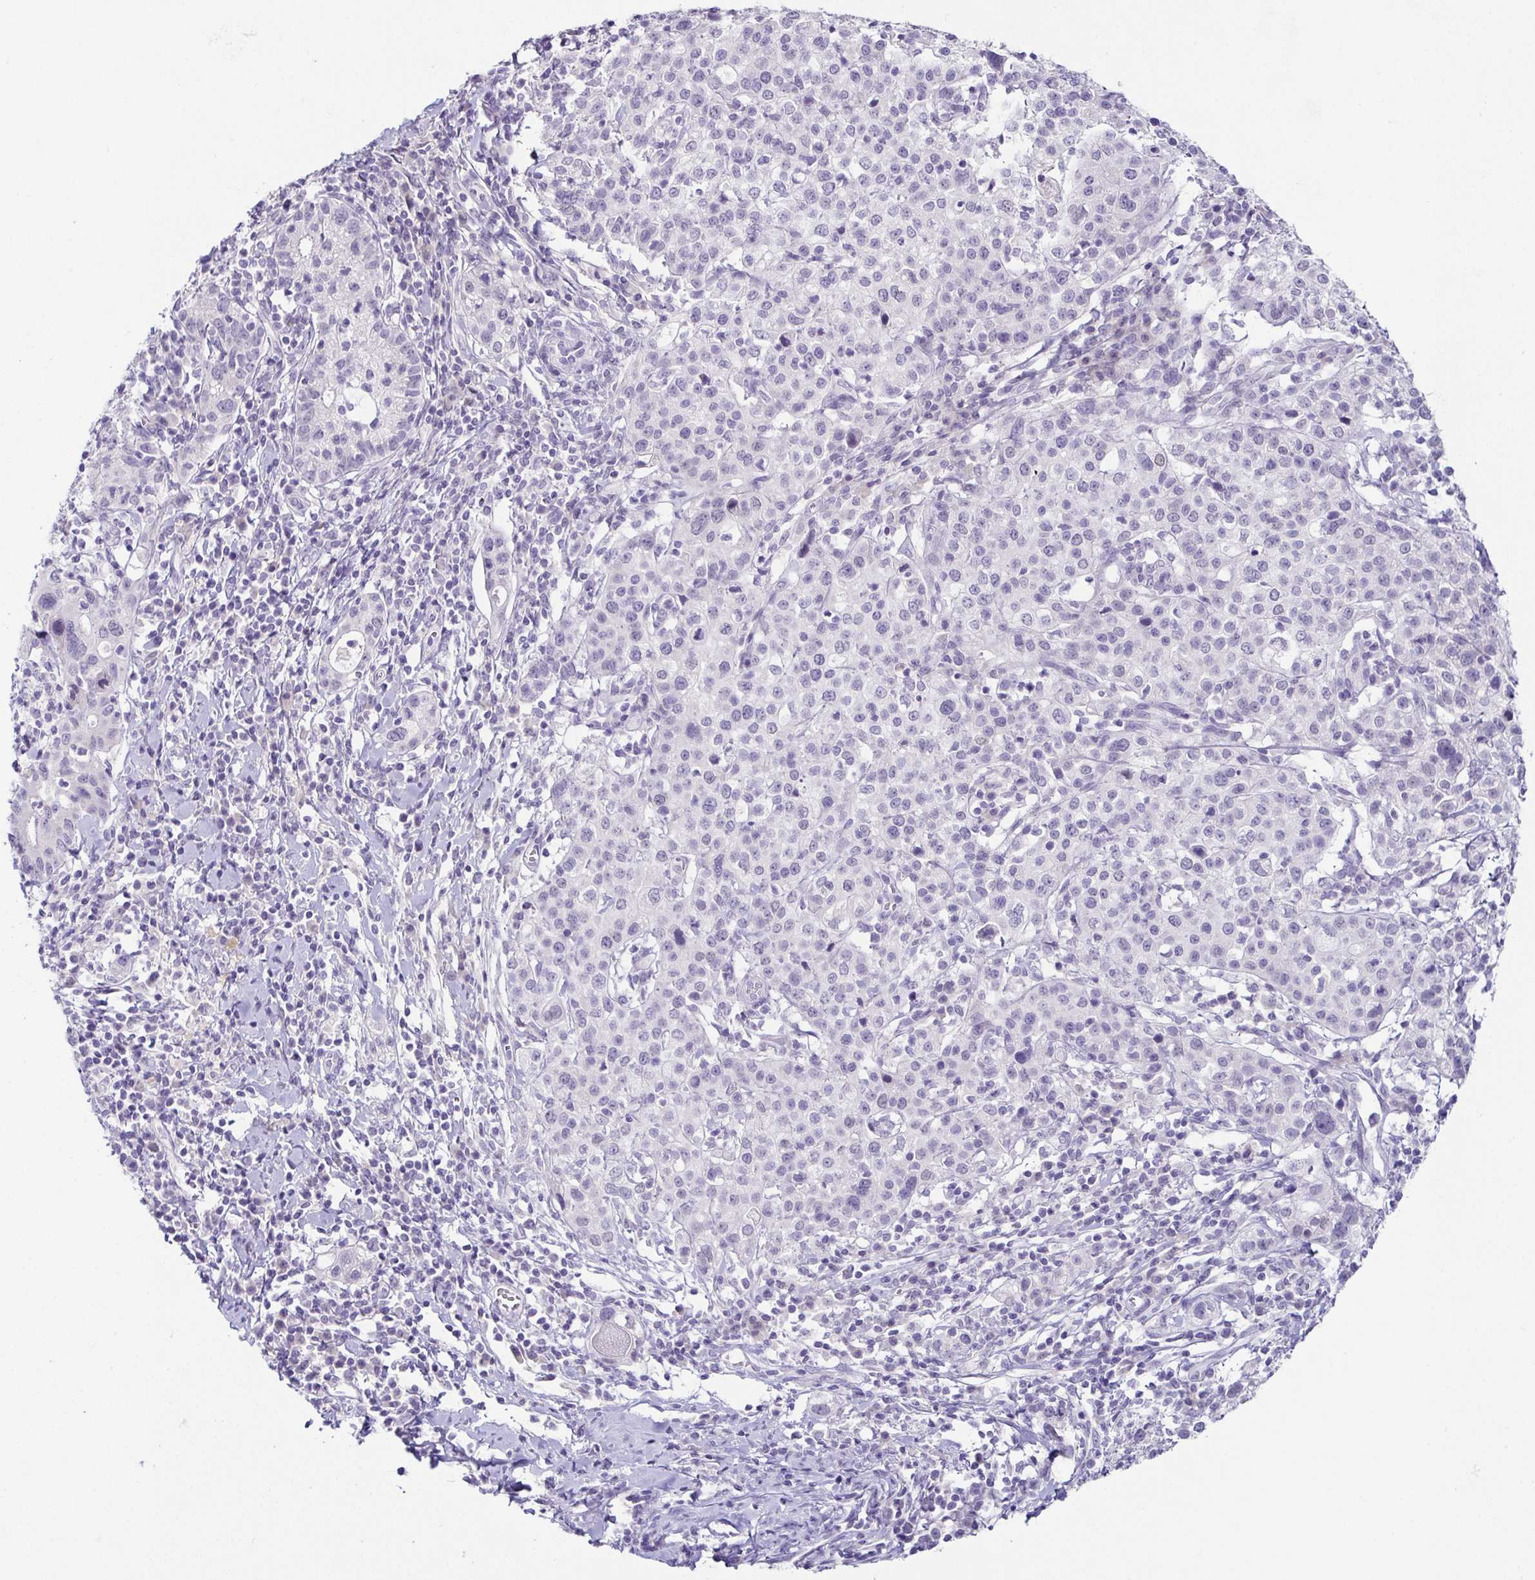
{"staining": {"intensity": "negative", "quantity": "none", "location": "none"}, "tissue": "cervical cancer", "cell_type": "Tumor cells", "image_type": "cancer", "snomed": [{"axis": "morphology", "description": "Normal tissue, NOS"}, {"axis": "morphology", "description": "Adenocarcinoma, NOS"}, {"axis": "topography", "description": "Cervix"}], "caption": "Immunohistochemistry micrograph of adenocarcinoma (cervical) stained for a protein (brown), which reveals no positivity in tumor cells.", "gene": "TP73", "patient": {"sex": "female", "age": 44}}